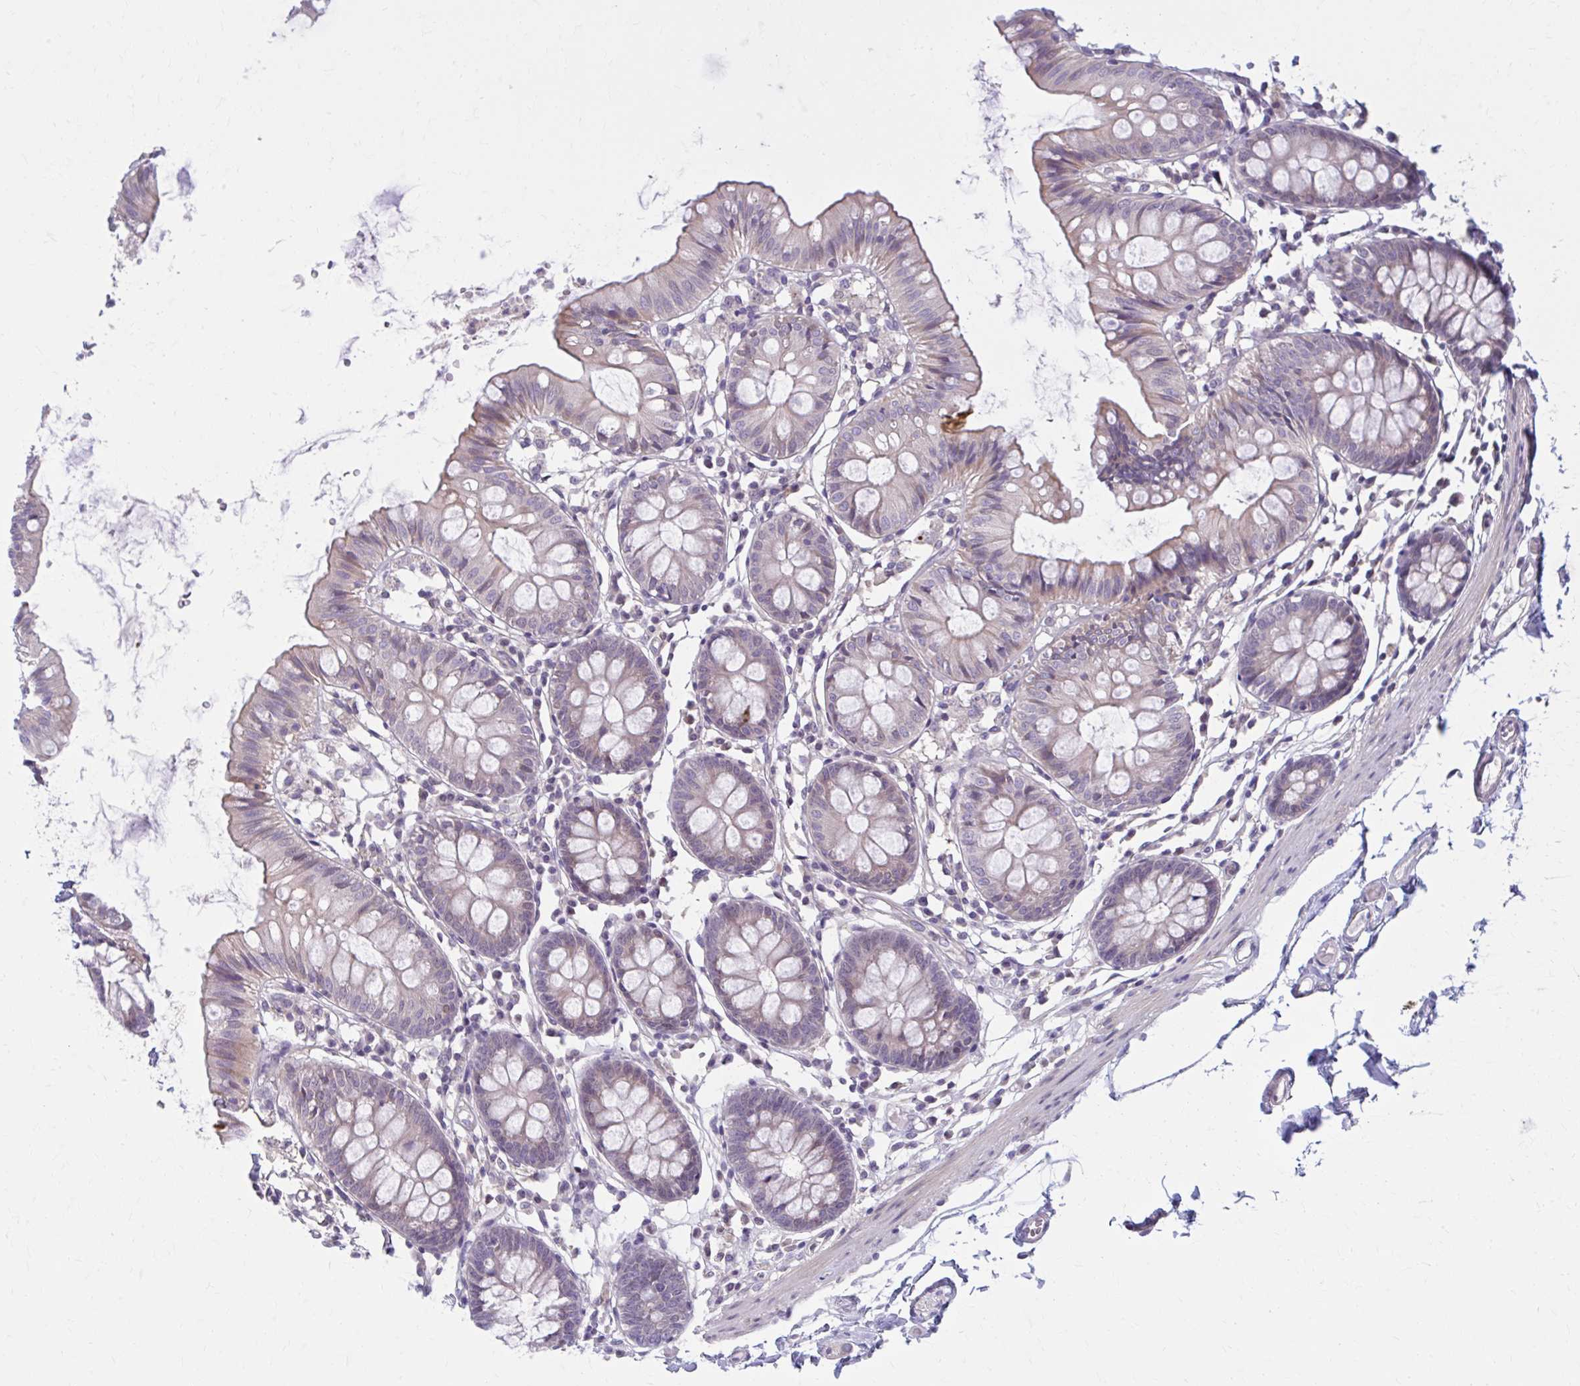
{"staining": {"intensity": "weak", "quantity": ">75%", "location": "cytoplasmic/membranous"}, "tissue": "colon", "cell_type": "Endothelial cells", "image_type": "normal", "snomed": [{"axis": "morphology", "description": "Normal tissue, NOS"}, {"axis": "topography", "description": "Colon"}], "caption": "Human colon stained with a brown dye displays weak cytoplasmic/membranous positive expression in approximately >75% of endothelial cells.", "gene": "CHST3", "patient": {"sex": "female", "age": 84}}